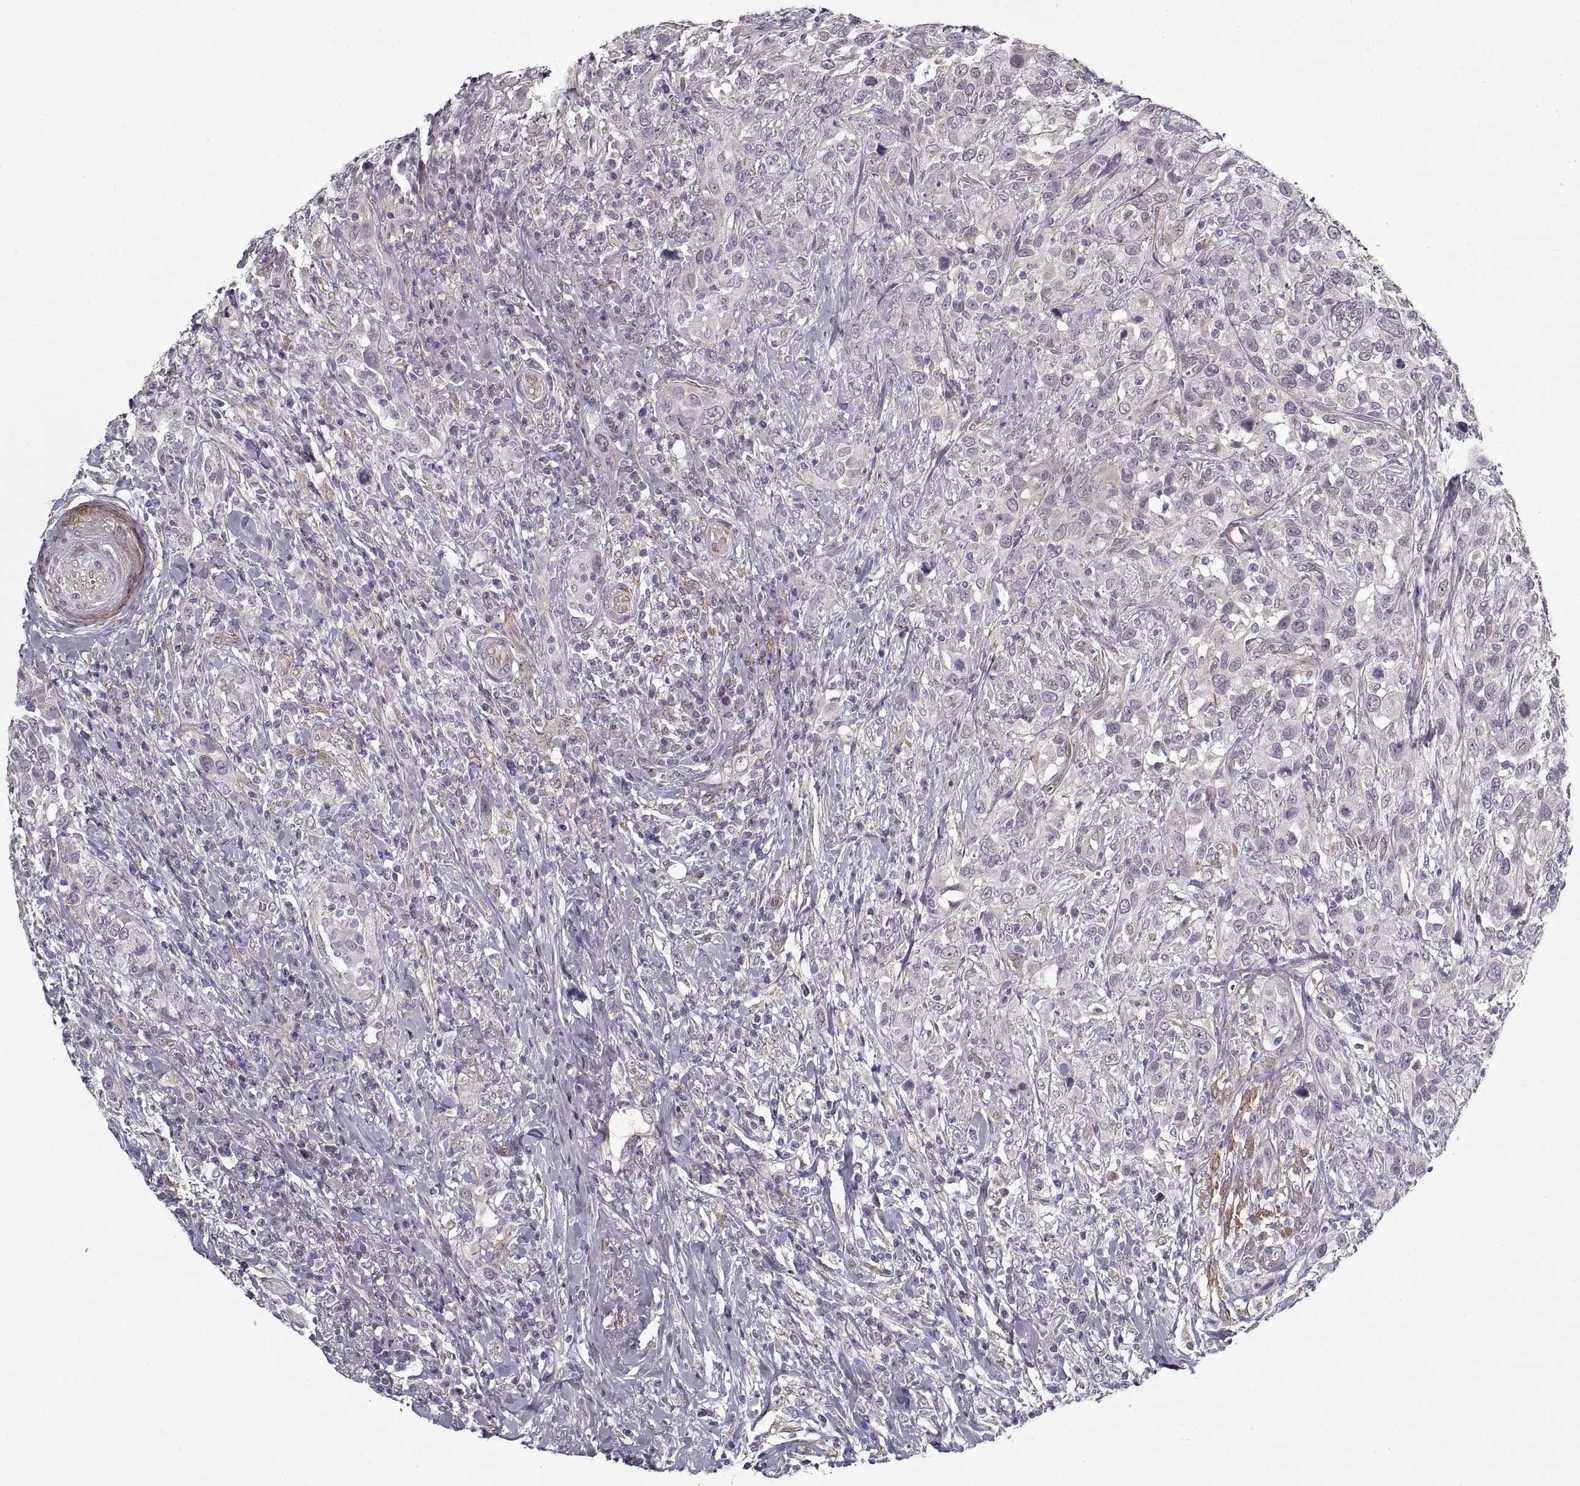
{"staining": {"intensity": "negative", "quantity": "none", "location": "none"}, "tissue": "urothelial cancer", "cell_type": "Tumor cells", "image_type": "cancer", "snomed": [{"axis": "morphology", "description": "Urothelial carcinoma, NOS"}, {"axis": "morphology", "description": "Urothelial carcinoma, High grade"}, {"axis": "topography", "description": "Urinary bladder"}], "caption": "Immunohistochemistry image of neoplastic tissue: urothelial cancer stained with DAB exhibits no significant protein positivity in tumor cells. (DAB immunohistochemistry with hematoxylin counter stain).", "gene": "LAMB2", "patient": {"sex": "female", "age": 64}}